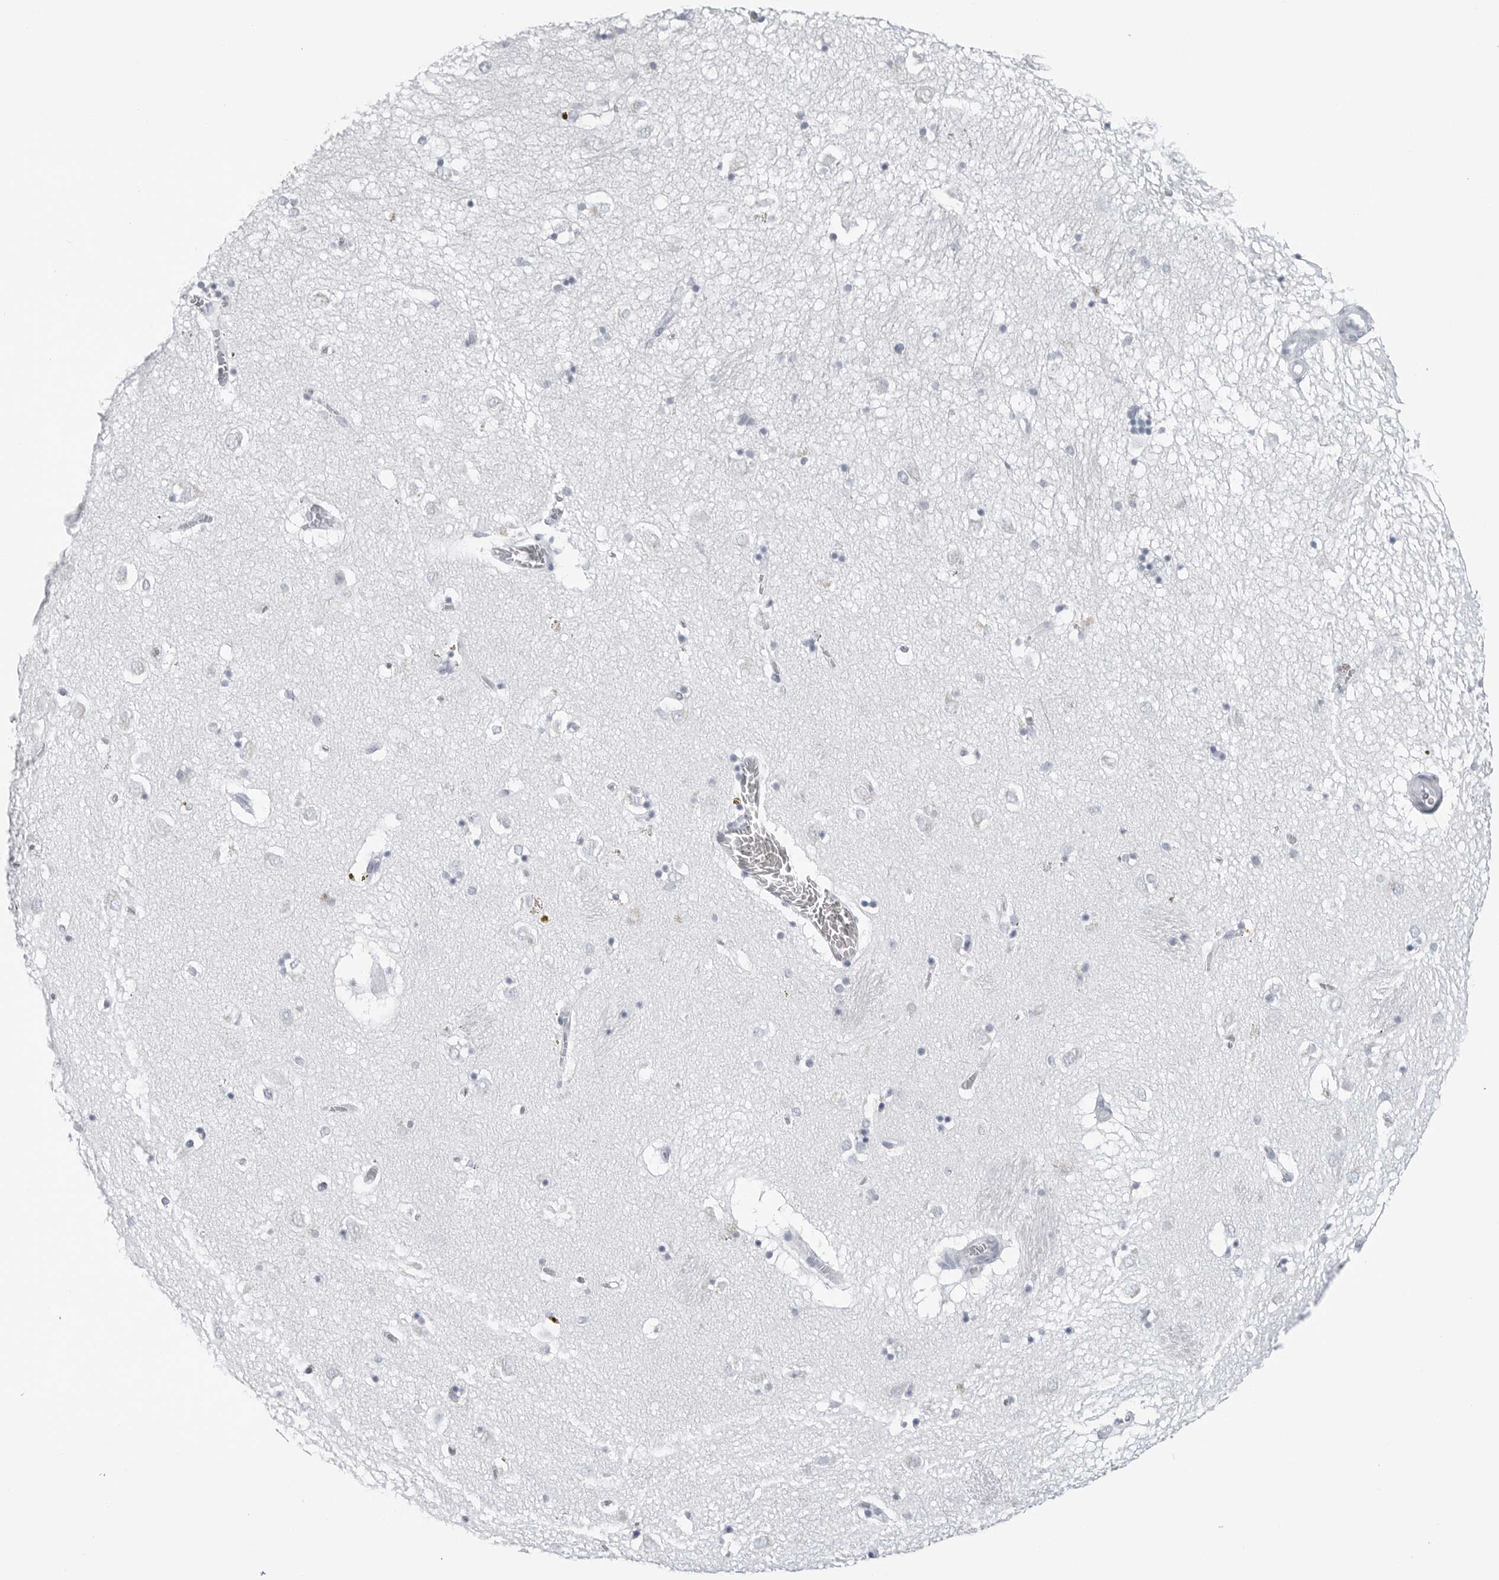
{"staining": {"intensity": "negative", "quantity": "none", "location": "none"}, "tissue": "caudate", "cell_type": "Glial cells", "image_type": "normal", "snomed": [{"axis": "morphology", "description": "Normal tissue, NOS"}, {"axis": "topography", "description": "Lateral ventricle wall"}], "caption": "The photomicrograph exhibits no staining of glial cells in benign caudate. Brightfield microscopy of immunohistochemistry stained with DAB (brown) and hematoxylin (blue), captured at high magnification.", "gene": "CSH1", "patient": {"sex": "male", "age": 70}}